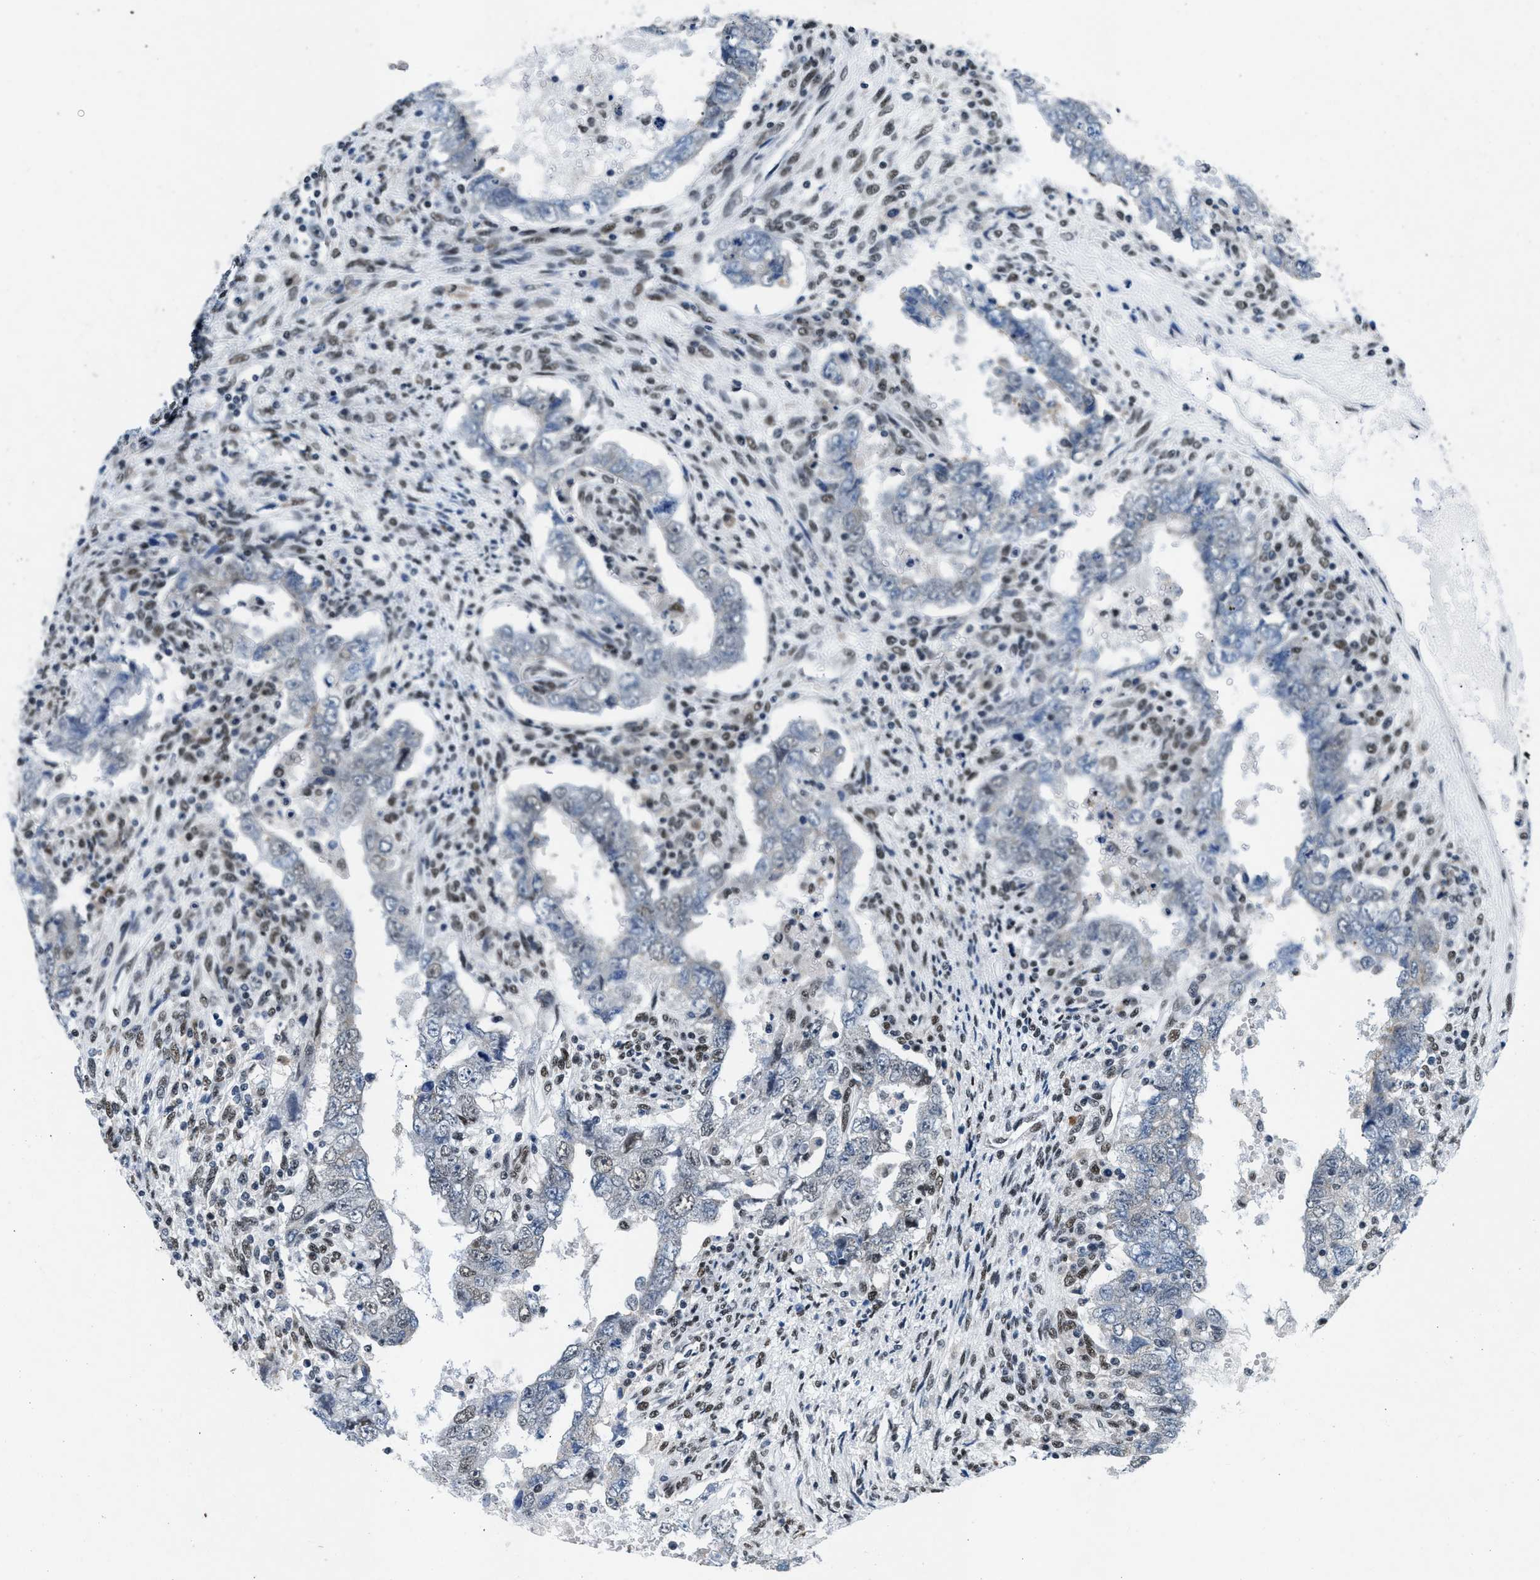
{"staining": {"intensity": "weak", "quantity": "<25%", "location": "nuclear"}, "tissue": "testis cancer", "cell_type": "Tumor cells", "image_type": "cancer", "snomed": [{"axis": "morphology", "description": "Carcinoma, Embryonal, NOS"}, {"axis": "topography", "description": "Testis"}], "caption": "Immunohistochemistry histopathology image of embryonal carcinoma (testis) stained for a protein (brown), which exhibits no staining in tumor cells.", "gene": "ATF2", "patient": {"sex": "male", "age": 26}}